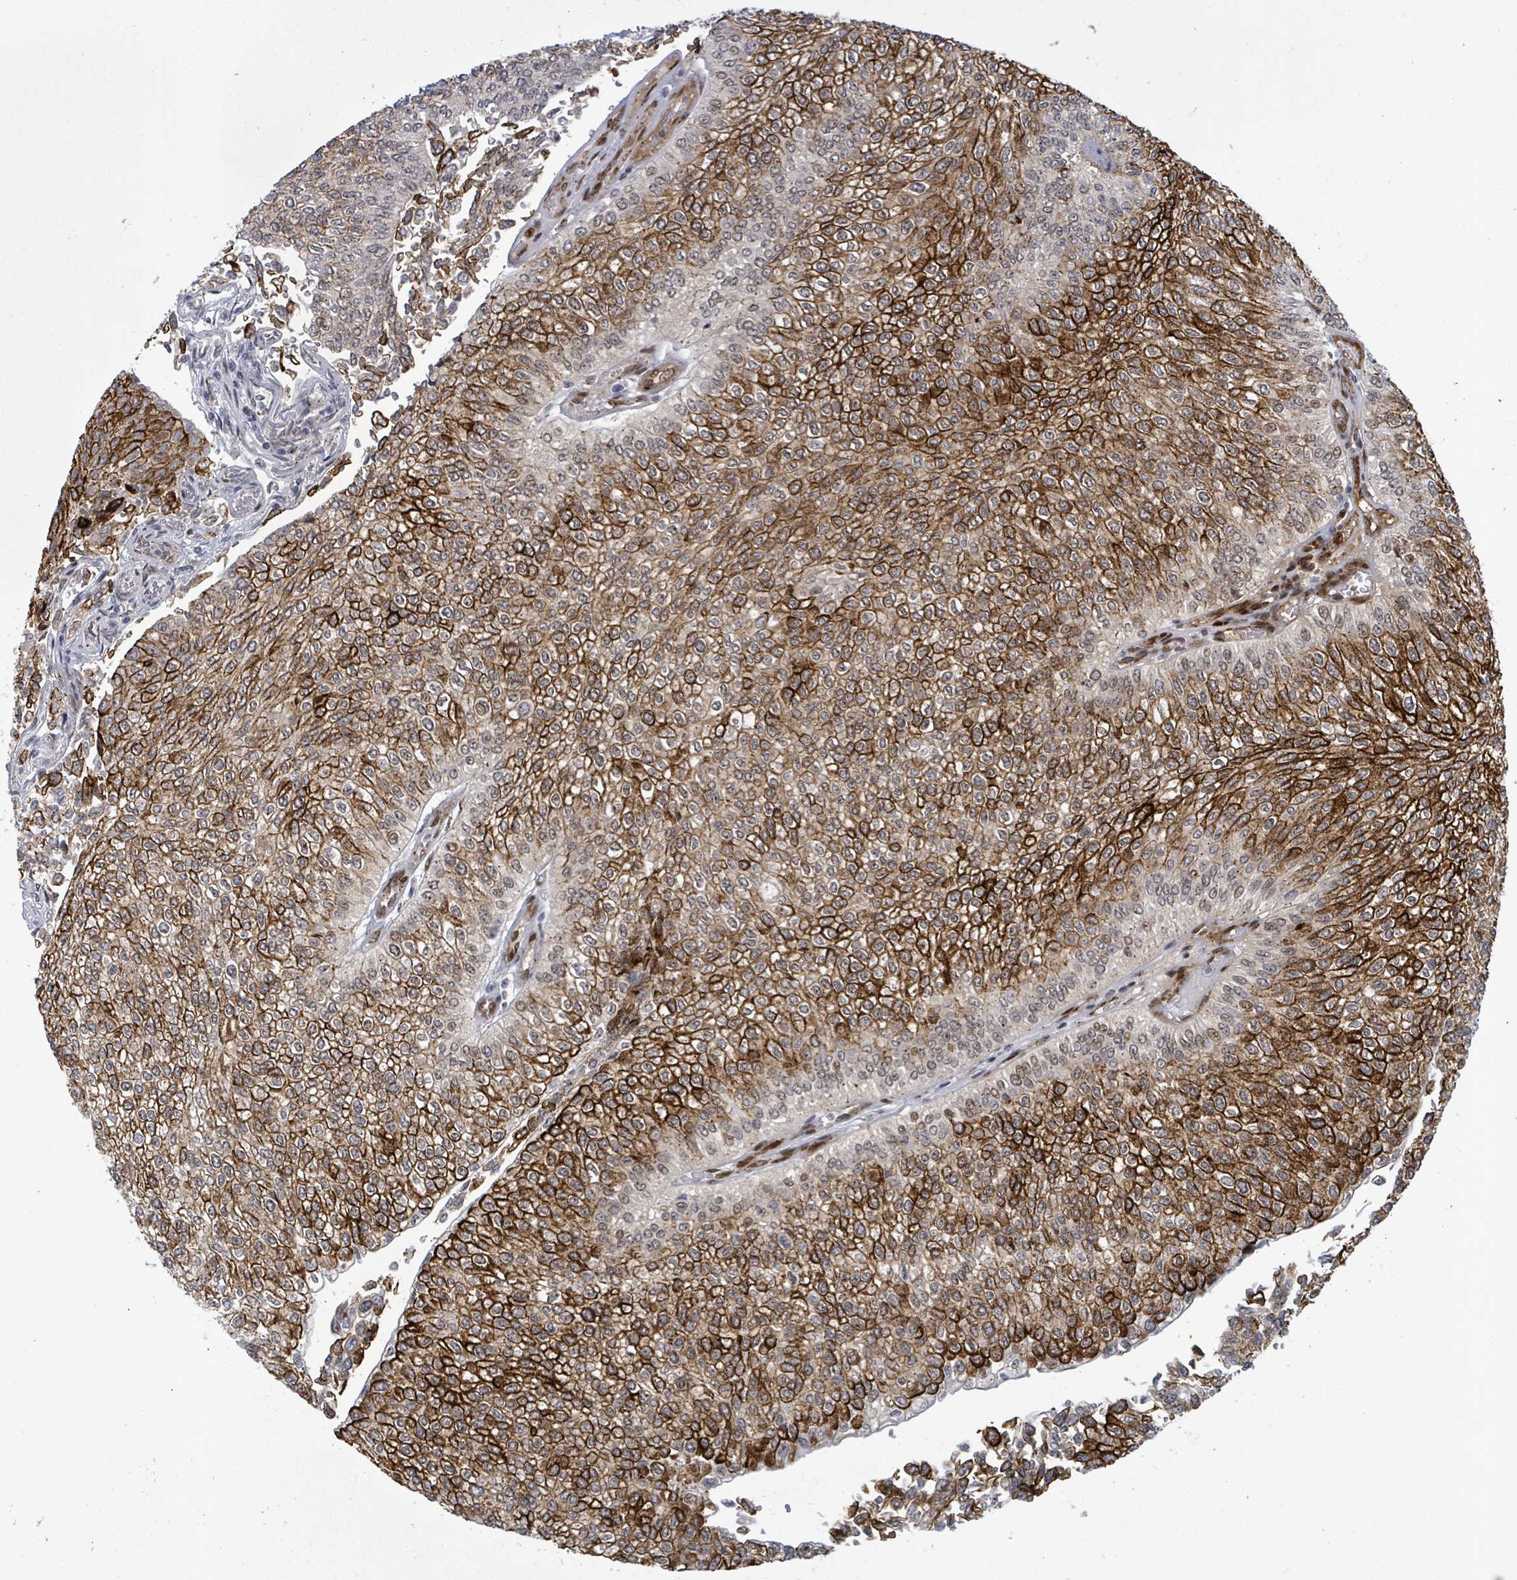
{"staining": {"intensity": "moderate", "quantity": ">75%", "location": "cytoplasmic/membranous"}, "tissue": "urothelial cancer", "cell_type": "Tumor cells", "image_type": "cancer", "snomed": [{"axis": "morphology", "description": "Urothelial carcinoma, NOS"}, {"axis": "topography", "description": "Urinary bladder"}], "caption": "Transitional cell carcinoma stained for a protein (brown) demonstrates moderate cytoplasmic/membranous positive expression in approximately >75% of tumor cells.", "gene": "TUSC1", "patient": {"sex": "male", "age": 59}}